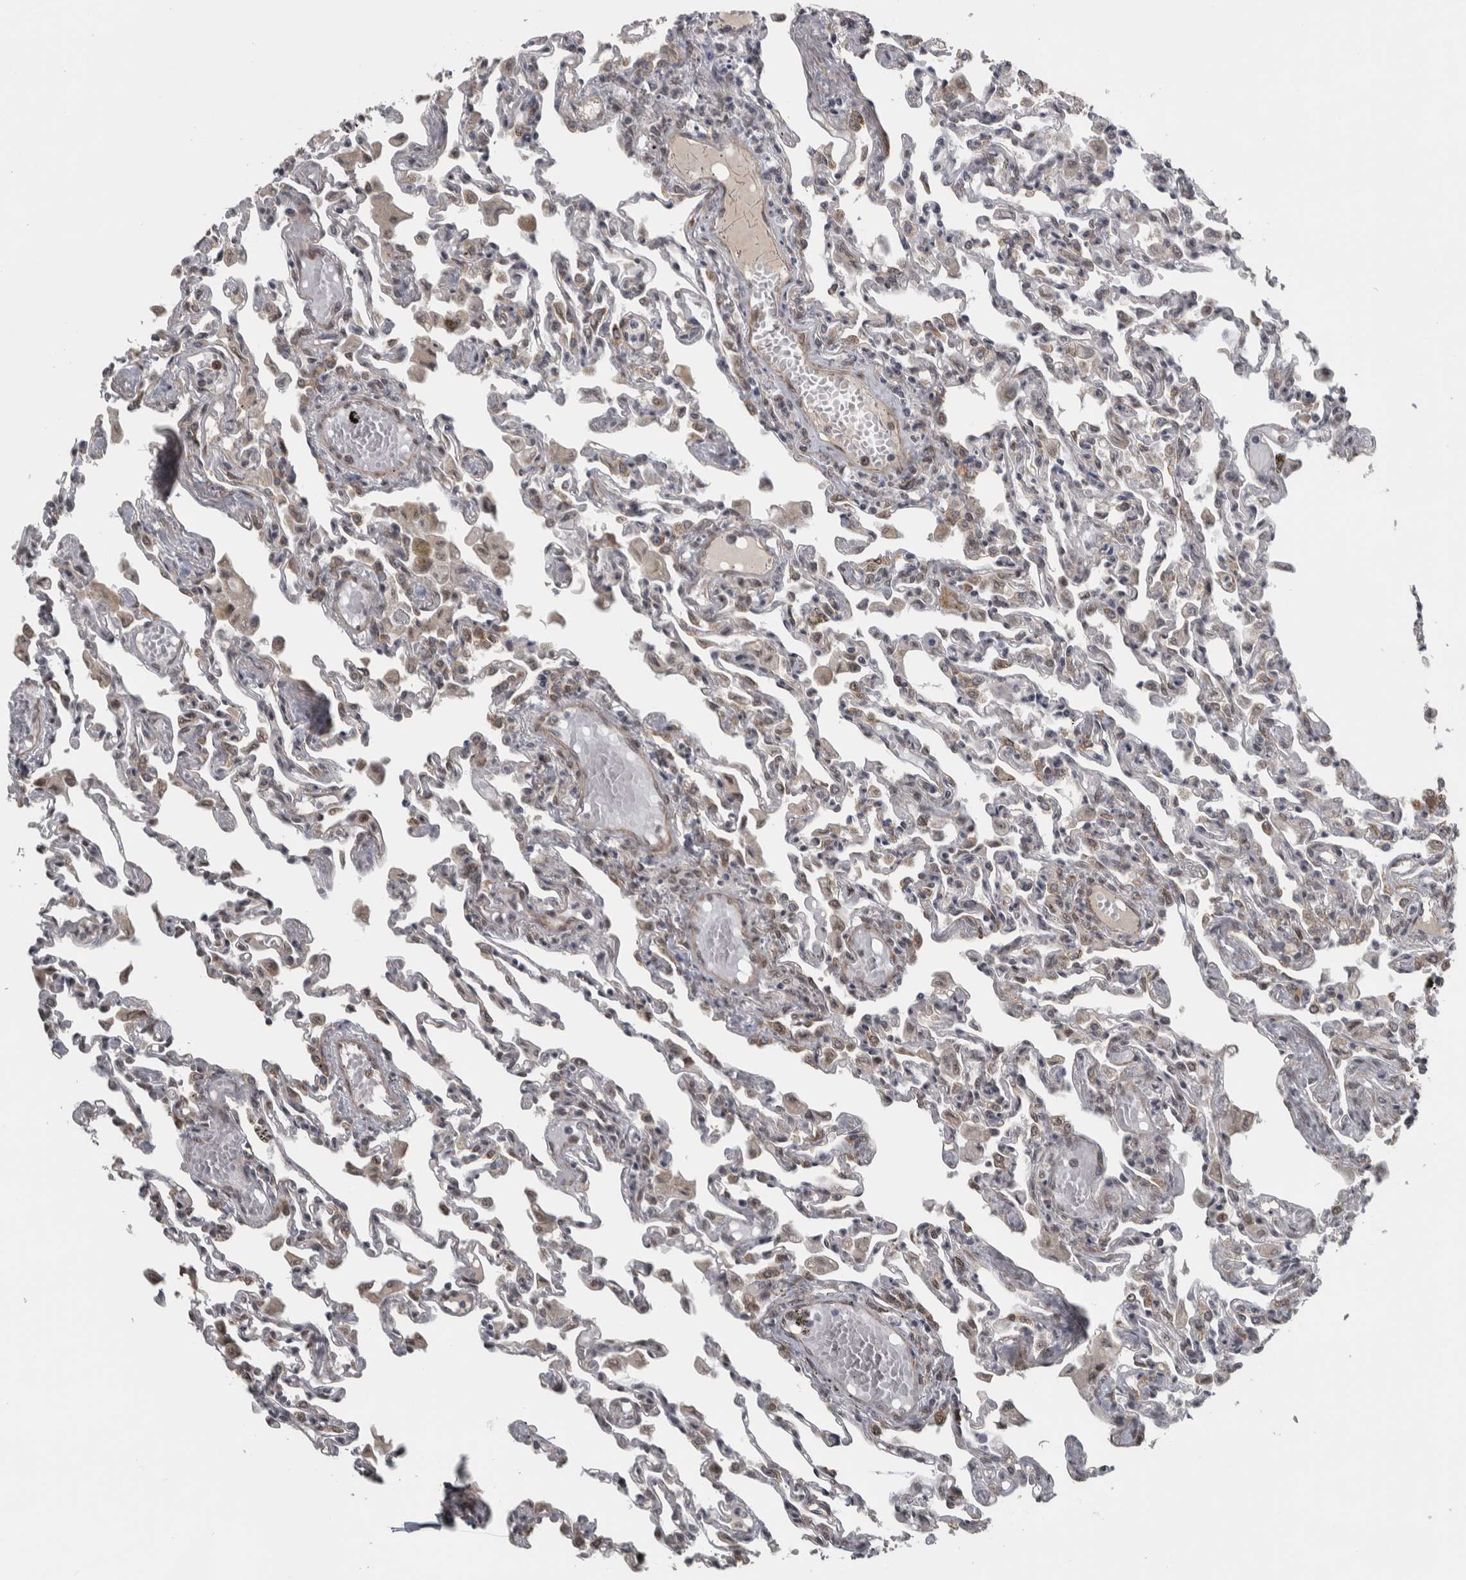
{"staining": {"intensity": "moderate", "quantity": "25%-75%", "location": "nuclear"}, "tissue": "lung", "cell_type": "Alveolar cells", "image_type": "normal", "snomed": [{"axis": "morphology", "description": "Normal tissue, NOS"}, {"axis": "topography", "description": "Bronchus"}, {"axis": "topography", "description": "Lung"}], "caption": "An image showing moderate nuclear staining in about 25%-75% of alveolar cells in benign lung, as visualized by brown immunohistochemical staining.", "gene": "DDX42", "patient": {"sex": "female", "age": 49}}